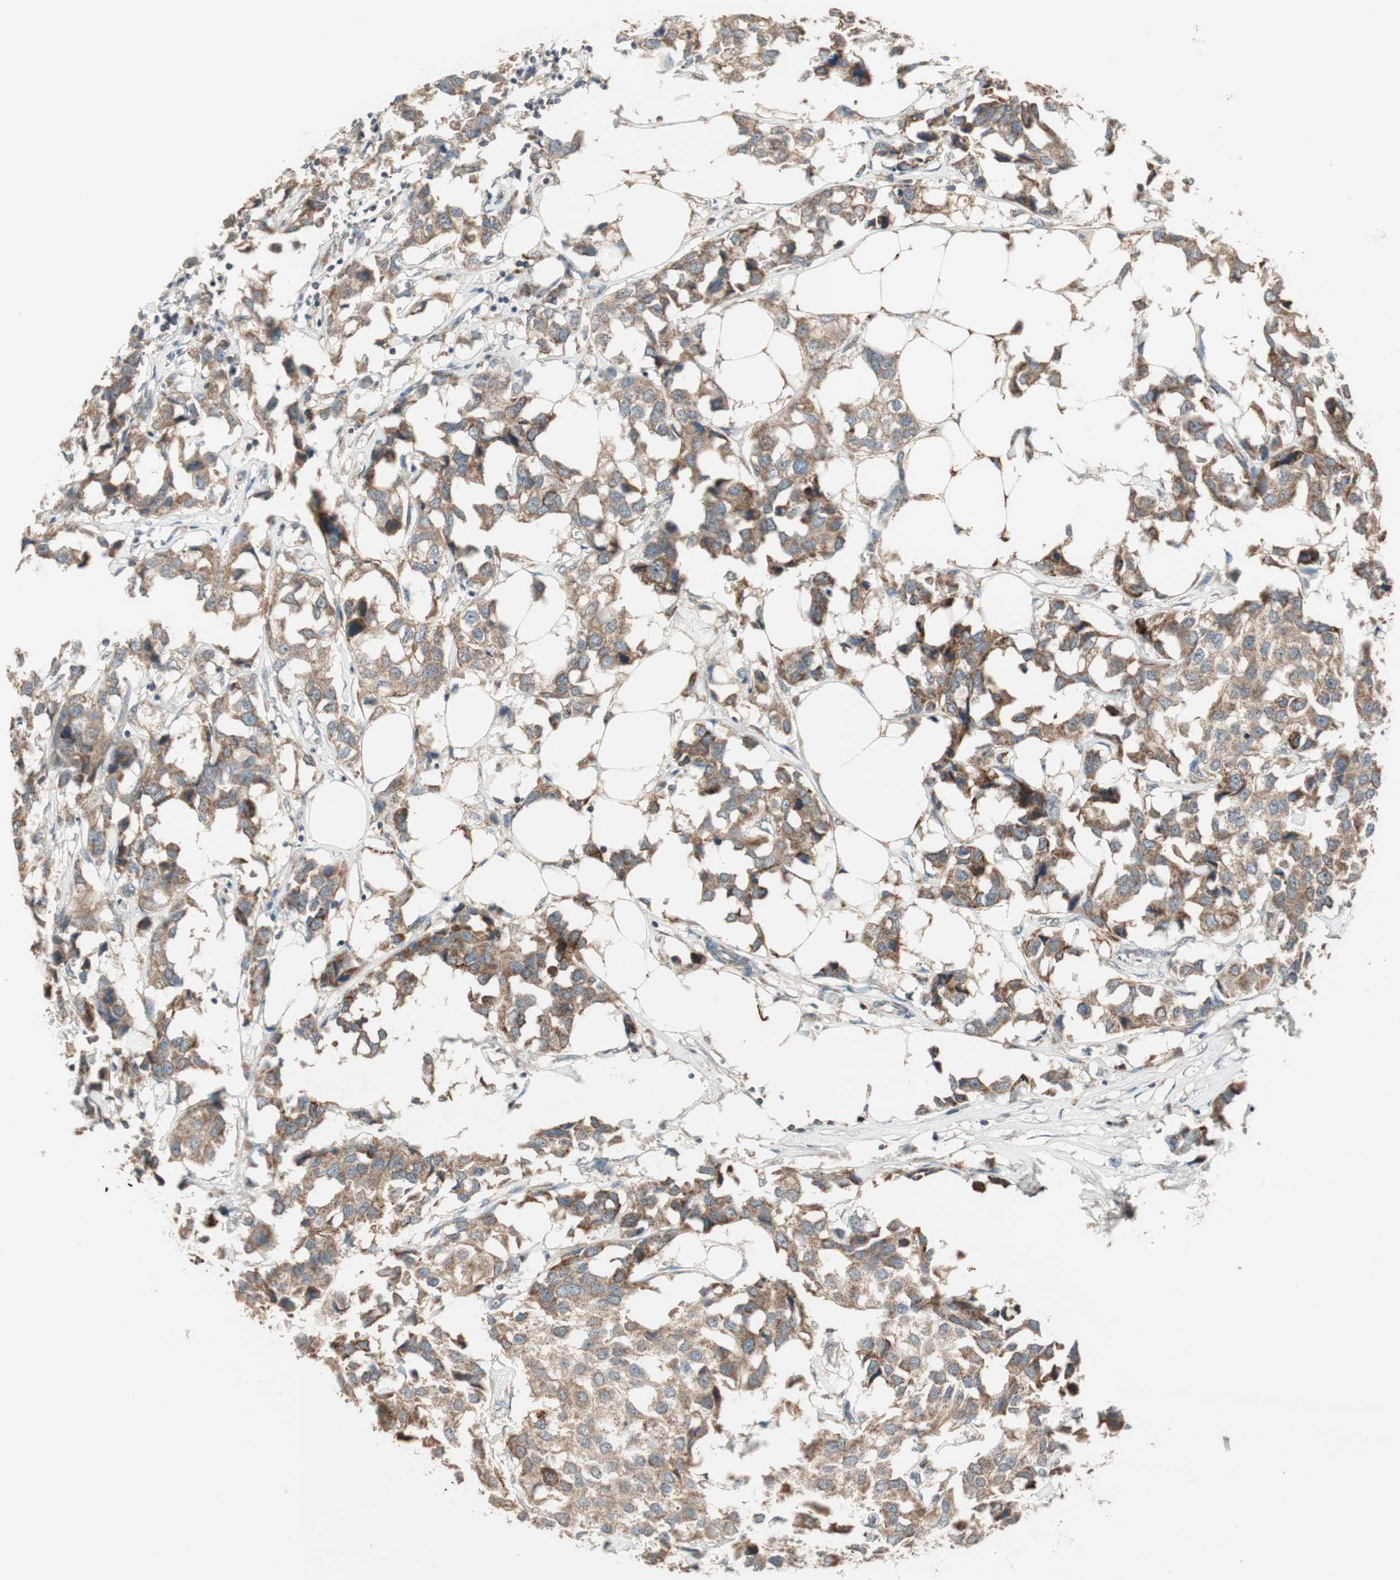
{"staining": {"intensity": "moderate", "quantity": ">75%", "location": "cytoplasmic/membranous"}, "tissue": "breast cancer", "cell_type": "Tumor cells", "image_type": "cancer", "snomed": [{"axis": "morphology", "description": "Duct carcinoma"}, {"axis": "topography", "description": "Breast"}], "caption": "Breast invasive ductal carcinoma stained with immunohistochemistry (IHC) reveals moderate cytoplasmic/membranous expression in approximately >75% of tumor cells. (brown staining indicates protein expression, while blue staining denotes nuclei).", "gene": "CC2D1A", "patient": {"sex": "female", "age": 80}}